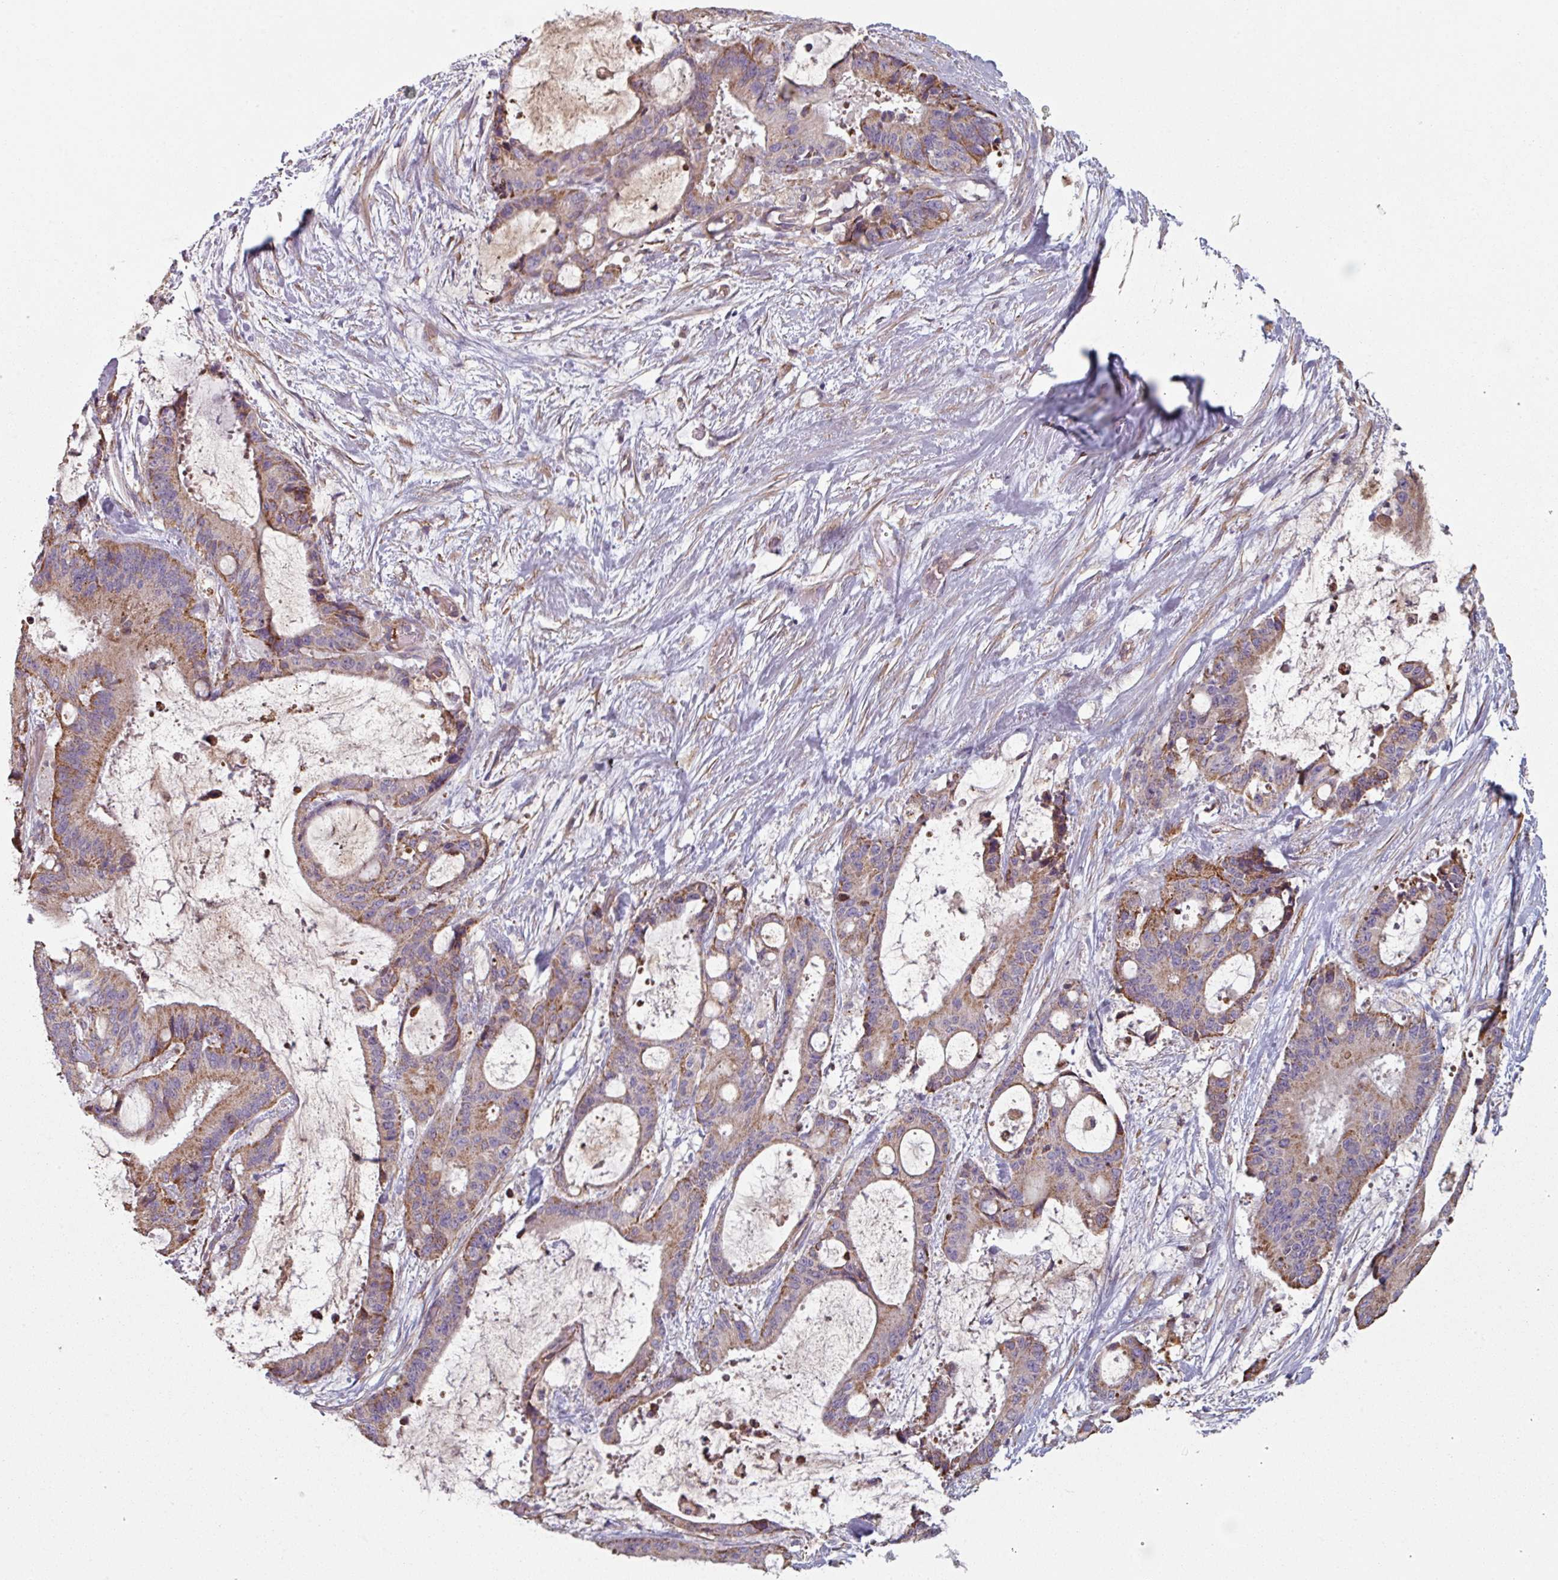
{"staining": {"intensity": "weak", "quantity": ">75%", "location": "cytoplasmic/membranous"}, "tissue": "liver cancer", "cell_type": "Tumor cells", "image_type": "cancer", "snomed": [{"axis": "morphology", "description": "Normal tissue, NOS"}, {"axis": "morphology", "description": "Cholangiocarcinoma"}, {"axis": "topography", "description": "Liver"}, {"axis": "topography", "description": "Peripheral nerve tissue"}], "caption": "Immunohistochemistry of human liver cancer demonstrates low levels of weak cytoplasmic/membranous staining in about >75% of tumor cells.", "gene": "GSTA4", "patient": {"sex": "female", "age": 73}}